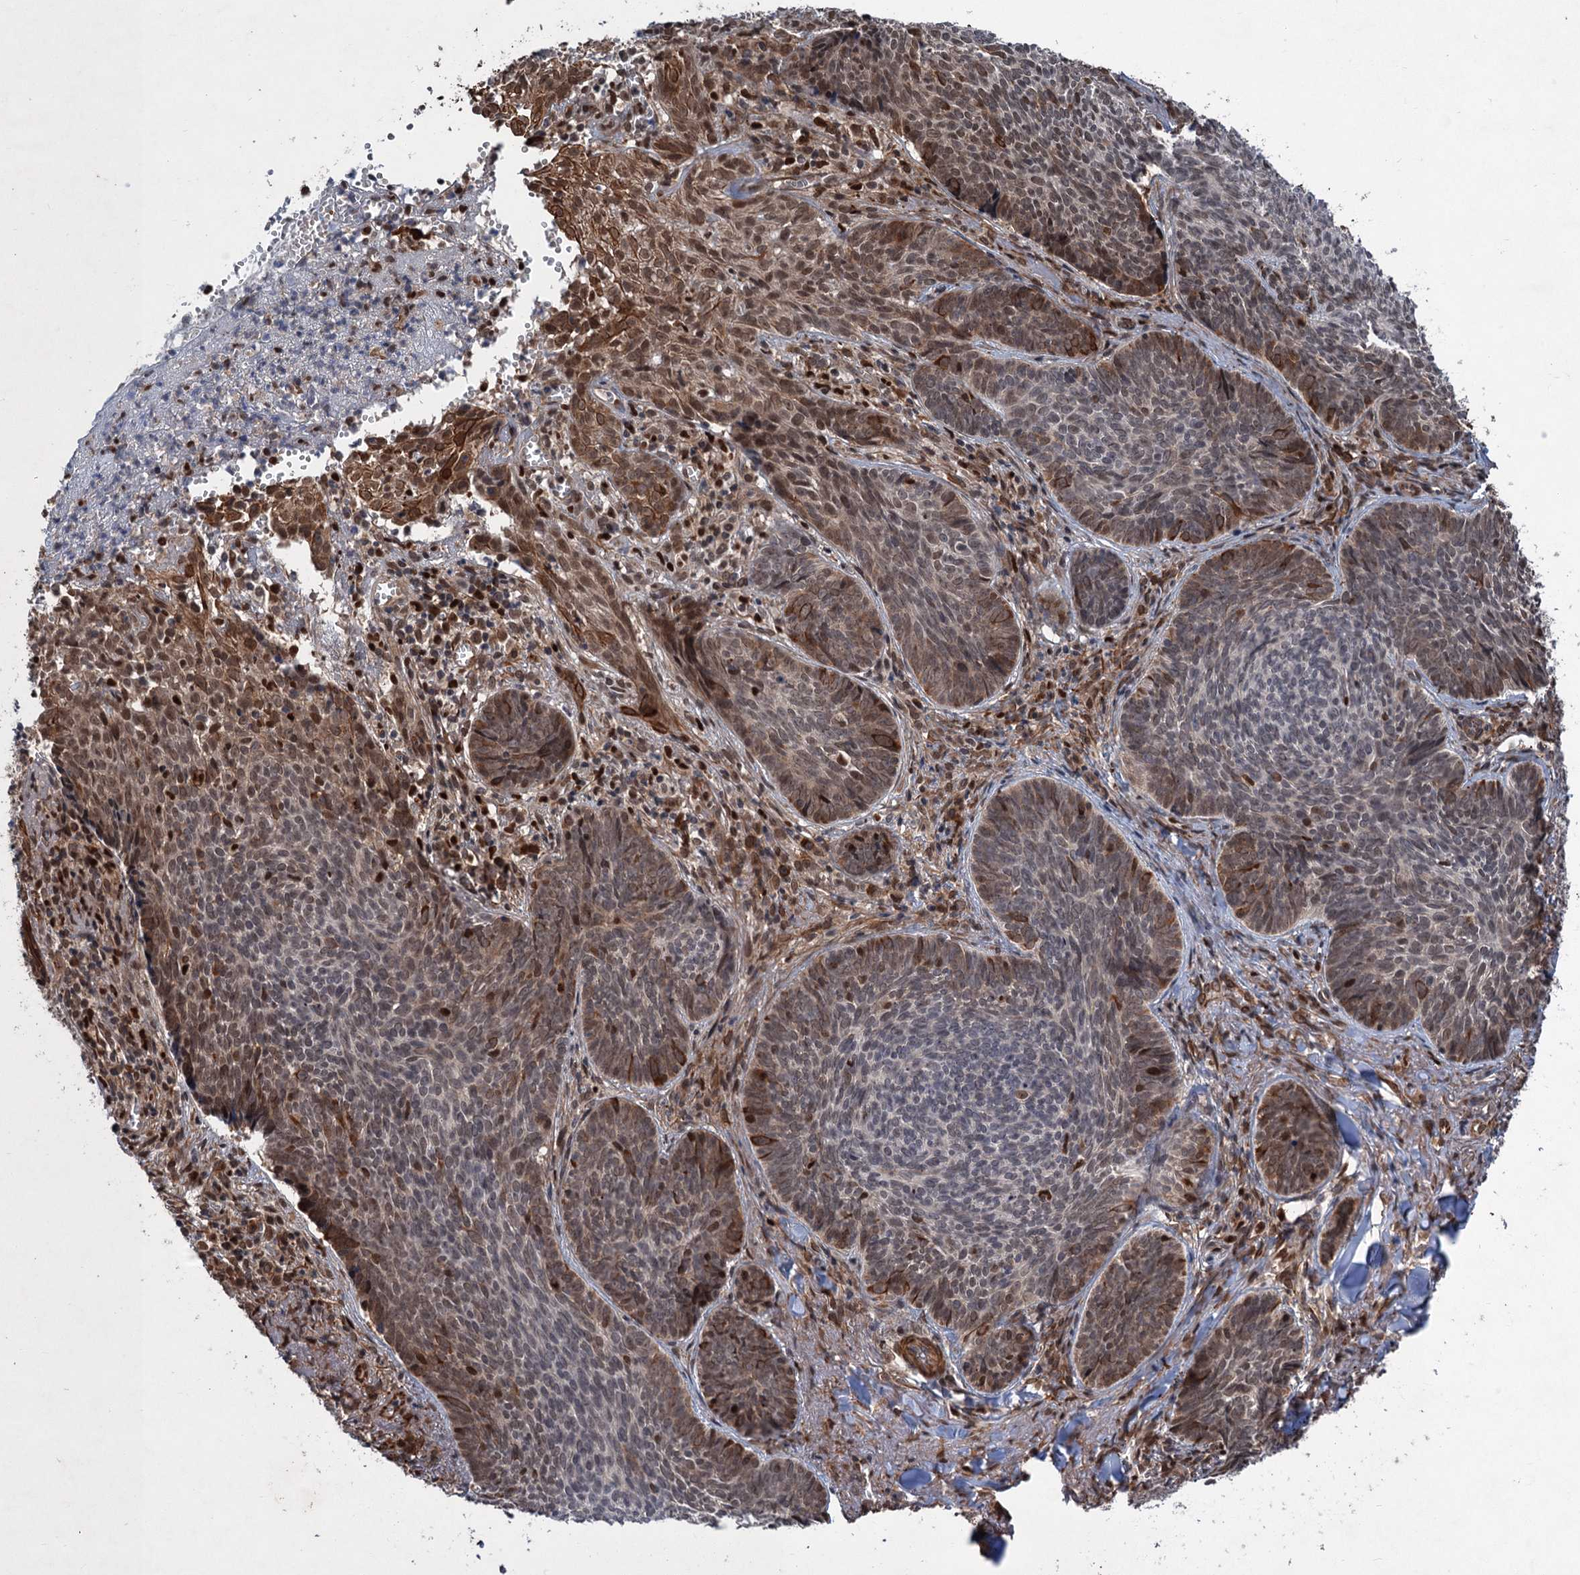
{"staining": {"intensity": "moderate", "quantity": "<25%", "location": "cytoplasmic/membranous,nuclear"}, "tissue": "skin cancer", "cell_type": "Tumor cells", "image_type": "cancer", "snomed": [{"axis": "morphology", "description": "Basal cell carcinoma"}, {"axis": "topography", "description": "Skin"}], "caption": "IHC photomicrograph of skin basal cell carcinoma stained for a protein (brown), which reveals low levels of moderate cytoplasmic/membranous and nuclear expression in about <25% of tumor cells.", "gene": "TTC31", "patient": {"sex": "female", "age": 74}}